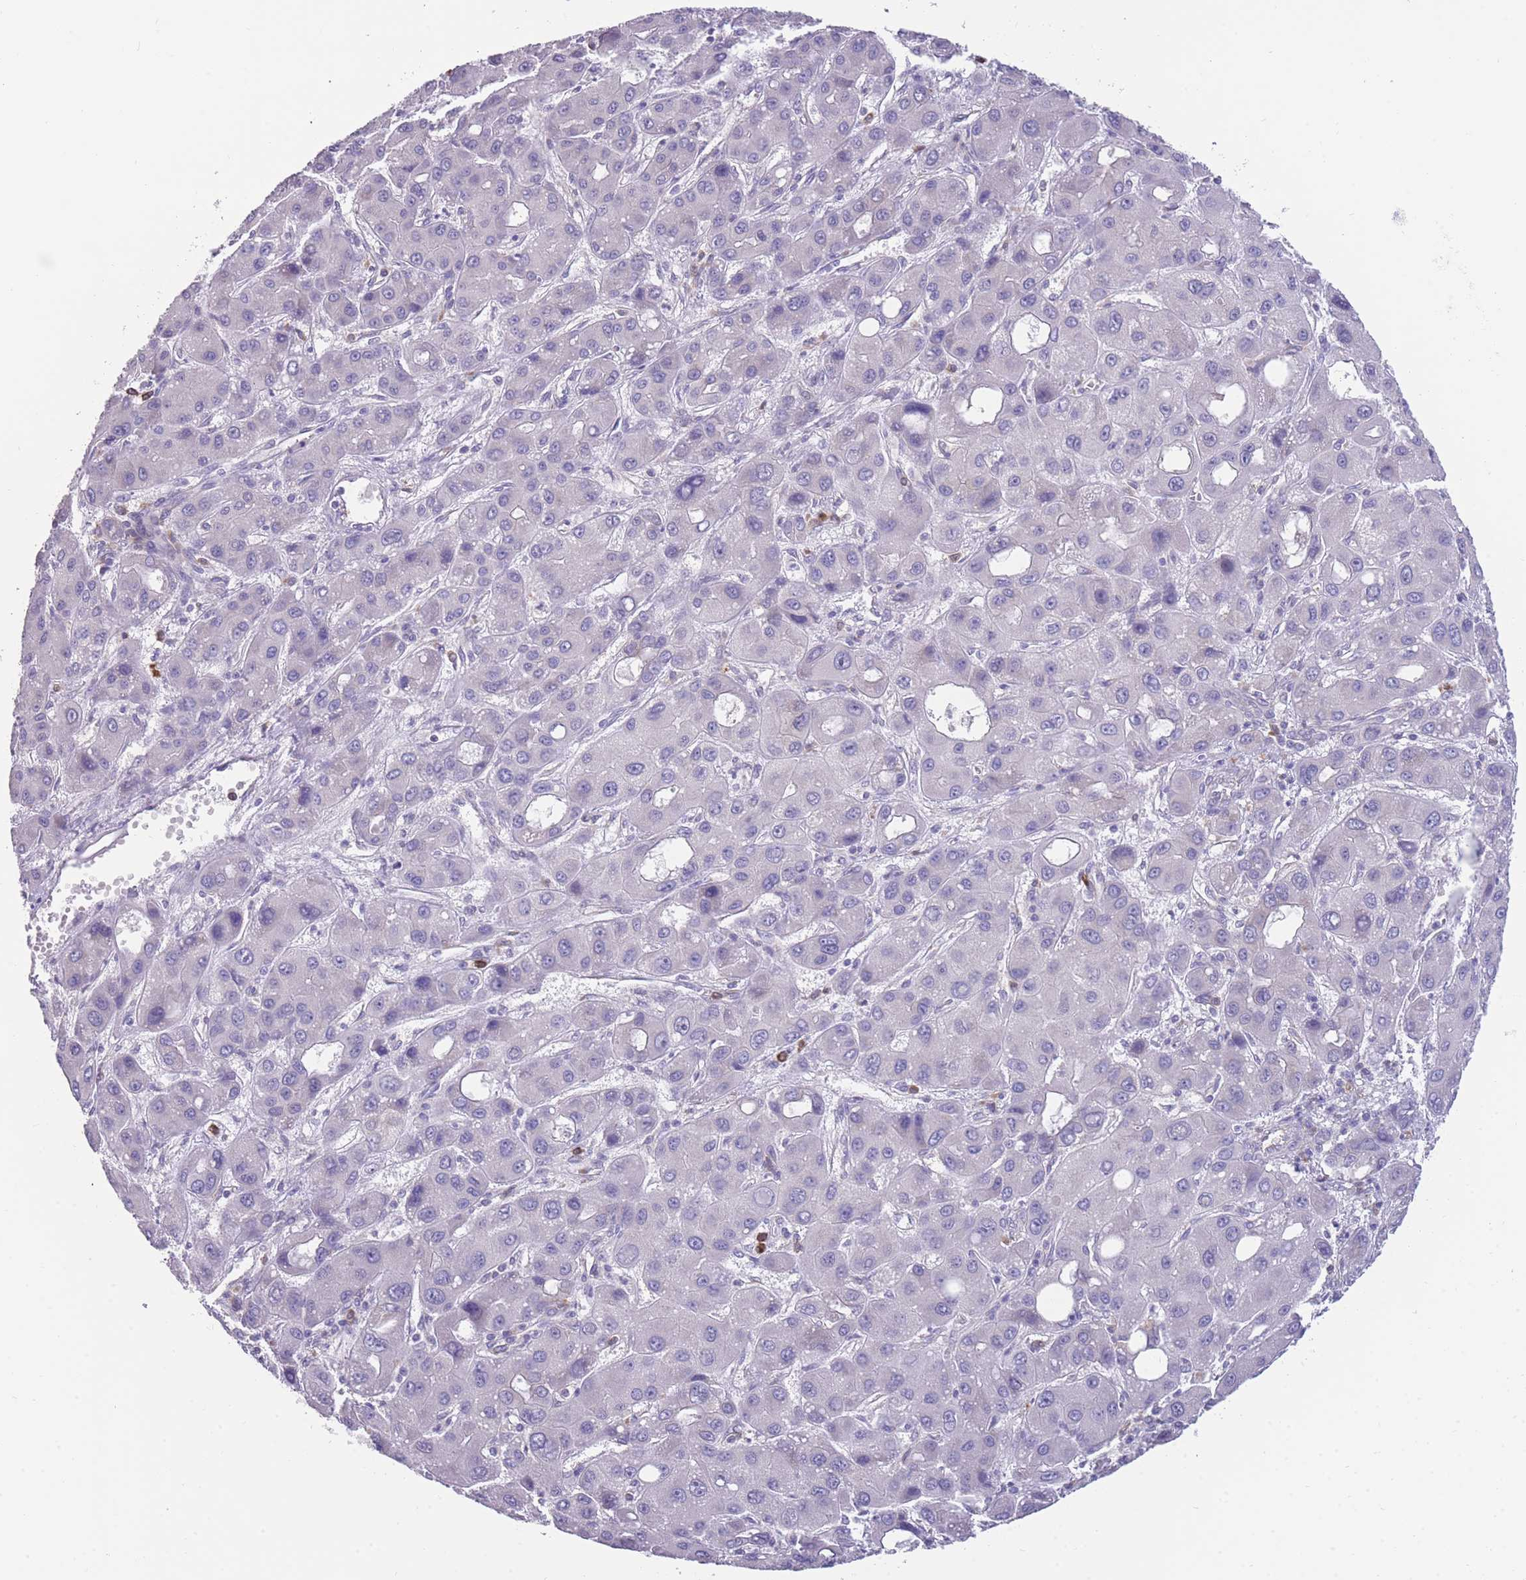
{"staining": {"intensity": "negative", "quantity": "none", "location": "none"}, "tissue": "liver cancer", "cell_type": "Tumor cells", "image_type": "cancer", "snomed": [{"axis": "morphology", "description": "Carcinoma, Hepatocellular, NOS"}, {"axis": "topography", "description": "Liver"}], "caption": "This is an IHC image of liver cancer (hepatocellular carcinoma). There is no positivity in tumor cells.", "gene": "ZNF662", "patient": {"sex": "male", "age": 55}}